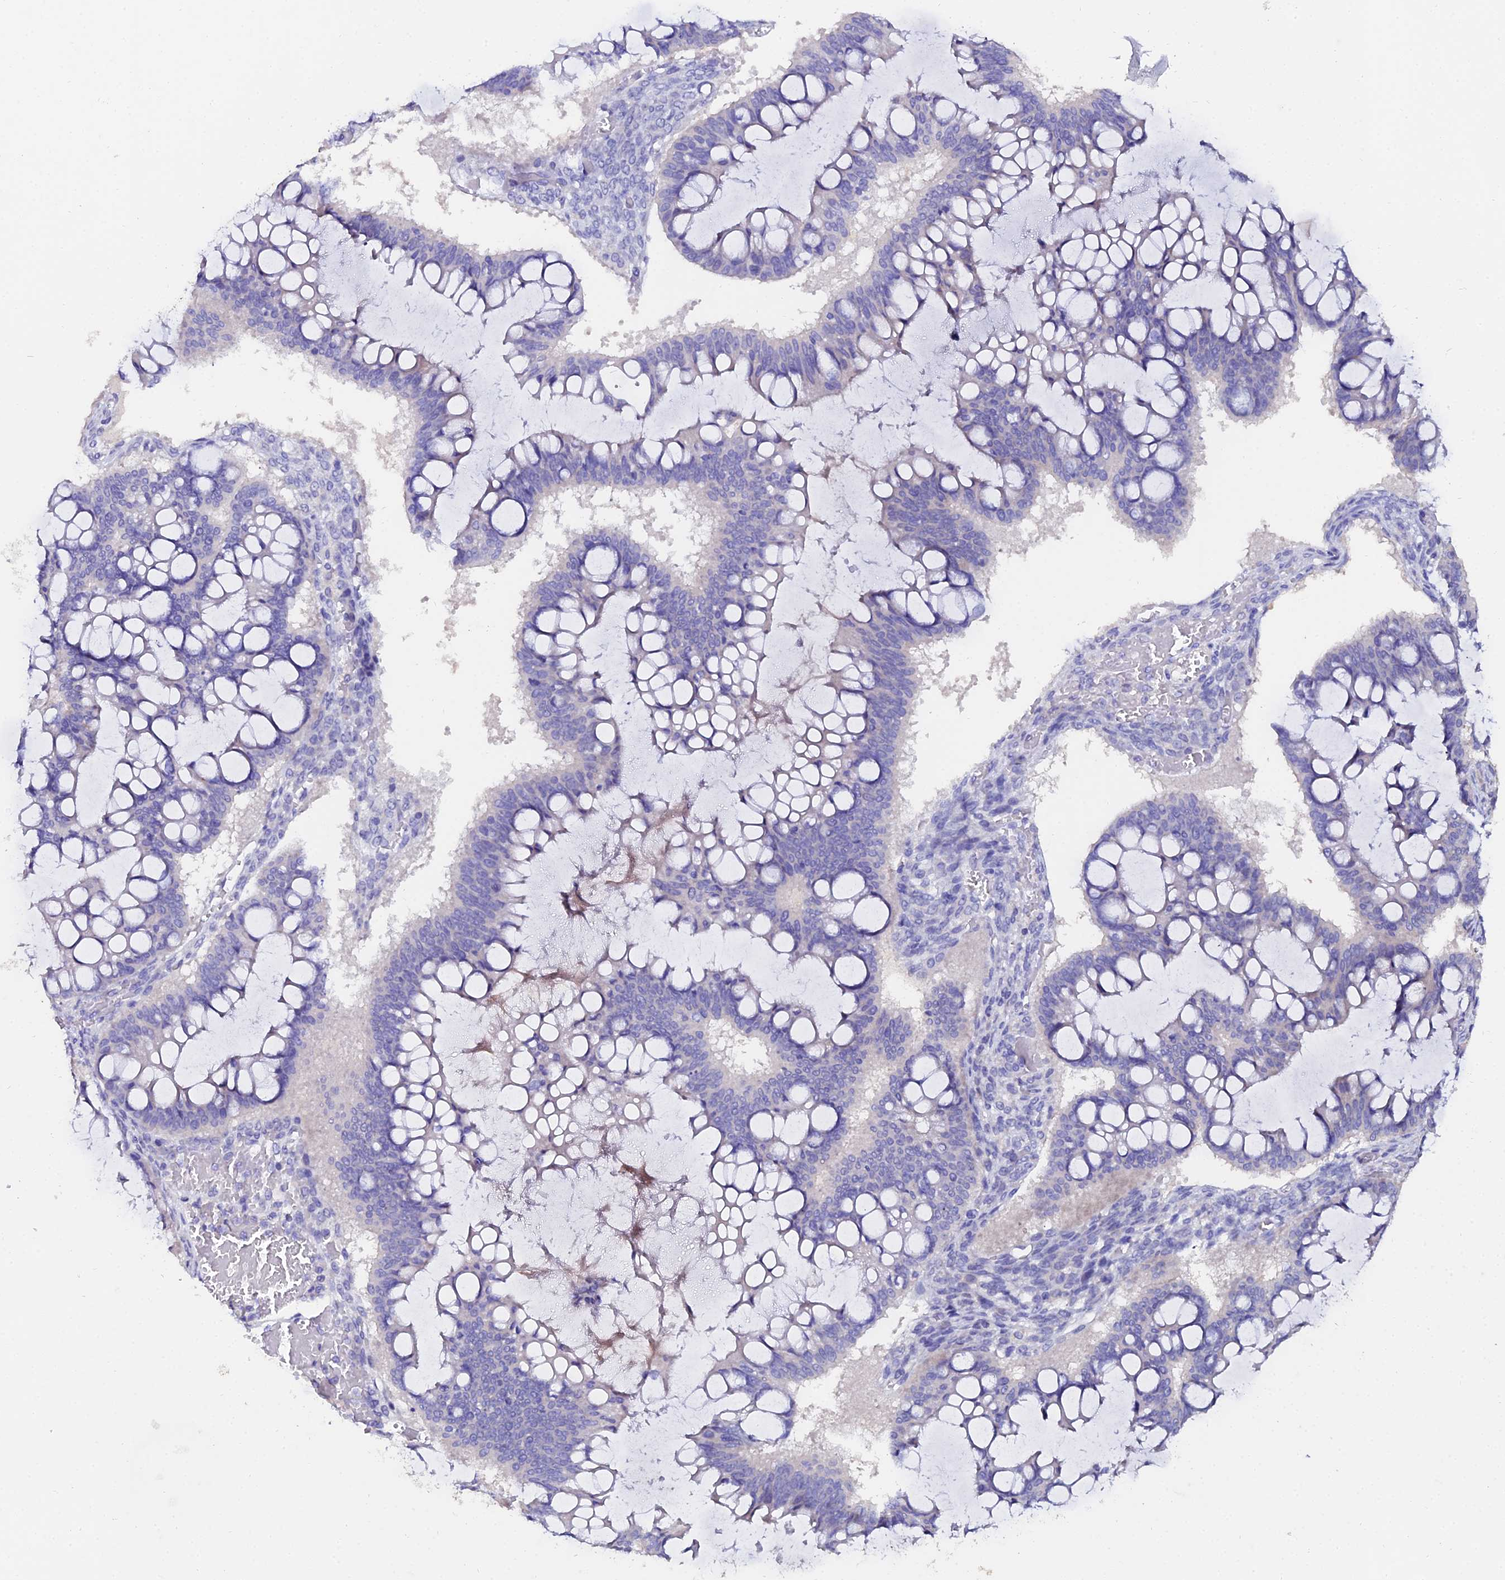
{"staining": {"intensity": "negative", "quantity": "none", "location": "none"}, "tissue": "ovarian cancer", "cell_type": "Tumor cells", "image_type": "cancer", "snomed": [{"axis": "morphology", "description": "Cystadenocarcinoma, mucinous, NOS"}, {"axis": "topography", "description": "Ovary"}], "caption": "Tumor cells show no significant protein staining in ovarian cancer (mucinous cystadenocarcinoma).", "gene": "ESRRG", "patient": {"sex": "female", "age": 73}}